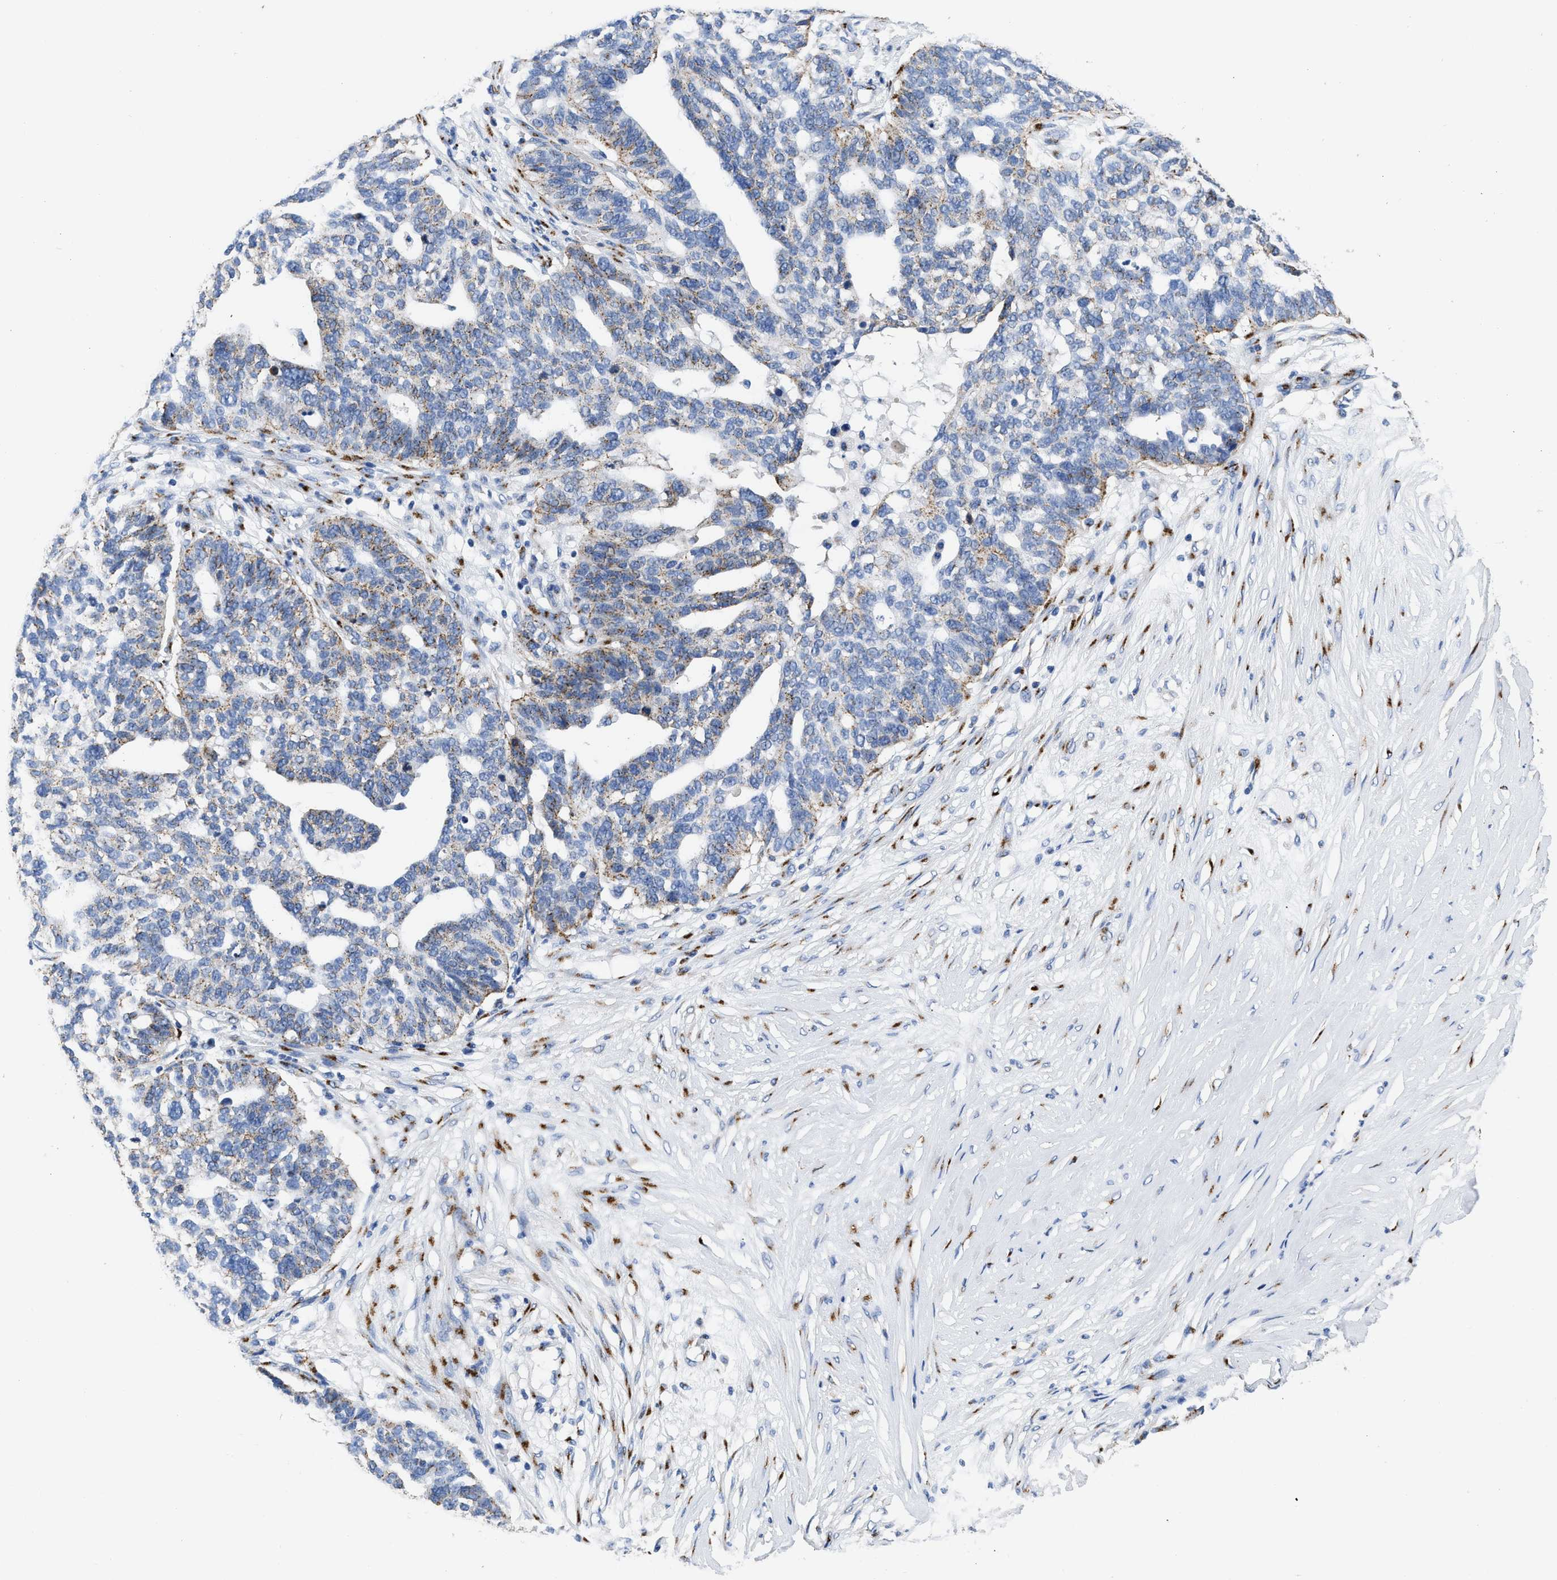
{"staining": {"intensity": "weak", "quantity": "25%-75%", "location": "cytoplasmic/membranous"}, "tissue": "ovarian cancer", "cell_type": "Tumor cells", "image_type": "cancer", "snomed": [{"axis": "morphology", "description": "Cystadenocarcinoma, serous, NOS"}, {"axis": "topography", "description": "Ovary"}], "caption": "This histopathology image demonstrates ovarian serous cystadenocarcinoma stained with IHC to label a protein in brown. The cytoplasmic/membranous of tumor cells show weak positivity for the protein. Nuclei are counter-stained blue.", "gene": "TMEM87A", "patient": {"sex": "female", "age": 59}}